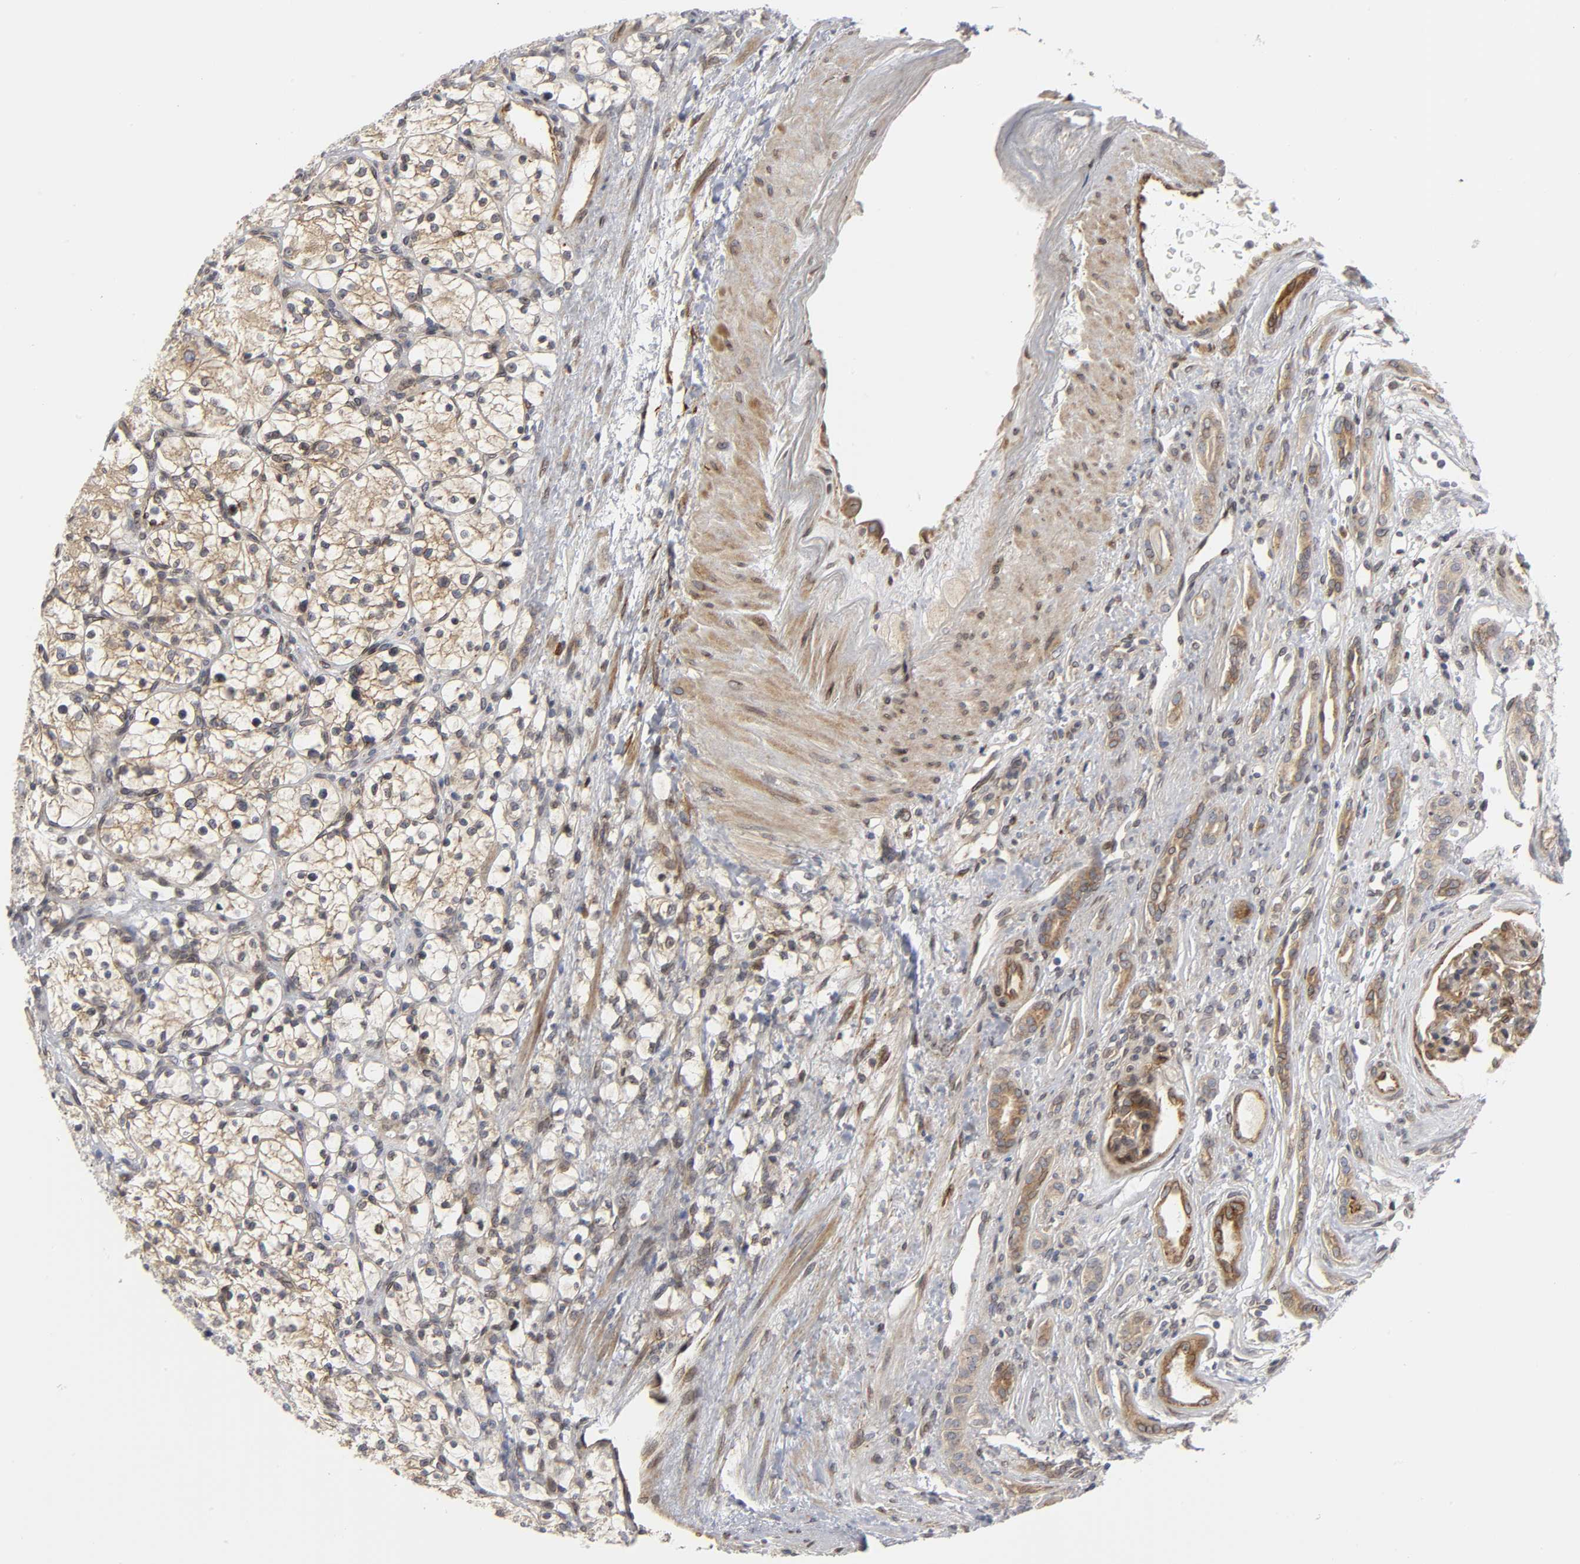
{"staining": {"intensity": "weak", "quantity": "<25%", "location": "cytoplasmic/membranous"}, "tissue": "renal cancer", "cell_type": "Tumor cells", "image_type": "cancer", "snomed": [{"axis": "morphology", "description": "Adenocarcinoma, NOS"}, {"axis": "topography", "description": "Kidney"}], "caption": "There is no significant staining in tumor cells of renal adenocarcinoma. (Immunohistochemistry, brightfield microscopy, high magnification).", "gene": "ASB6", "patient": {"sex": "female", "age": 60}}